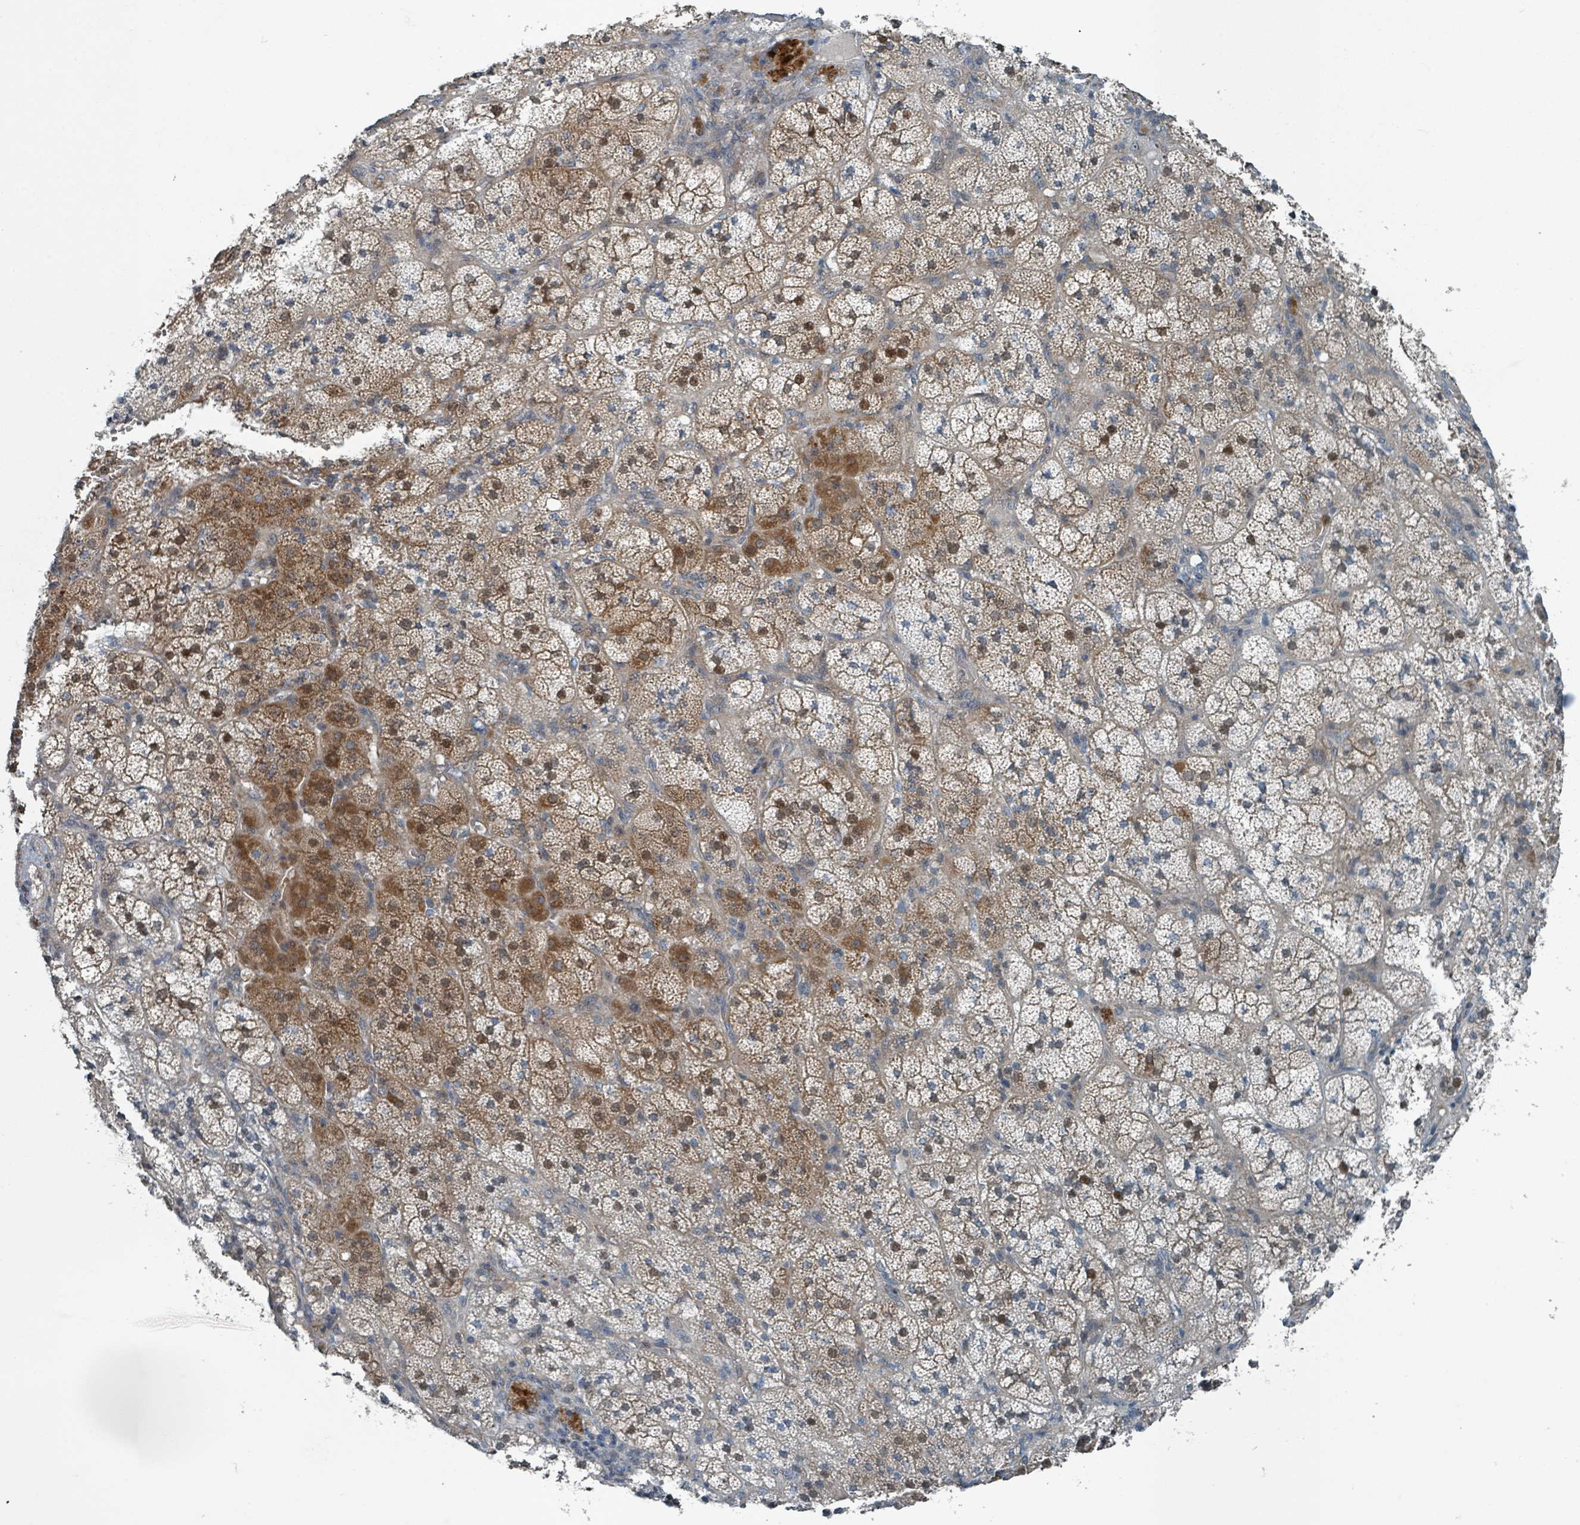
{"staining": {"intensity": "strong", "quantity": "25%-75%", "location": "cytoplasmic/membranous,nuclear"}, "tissue": "adrenal gland", "cell_type": "Glandular cells", "image_type": "normal", "snomed": [{"axis": "morphology", "description": "Normal tissue, NOS"}, {"axis": "topography", "description": "Adrenal gland"}], "caption": "Human adrenal gland stained with a brown dye displays strong cytoplasmic/membranous,nuclear positive positivity in about 25%-75% of glandular cells.", "gene": "RHPN2", "patient": {"sex": "female", "age": 44}}